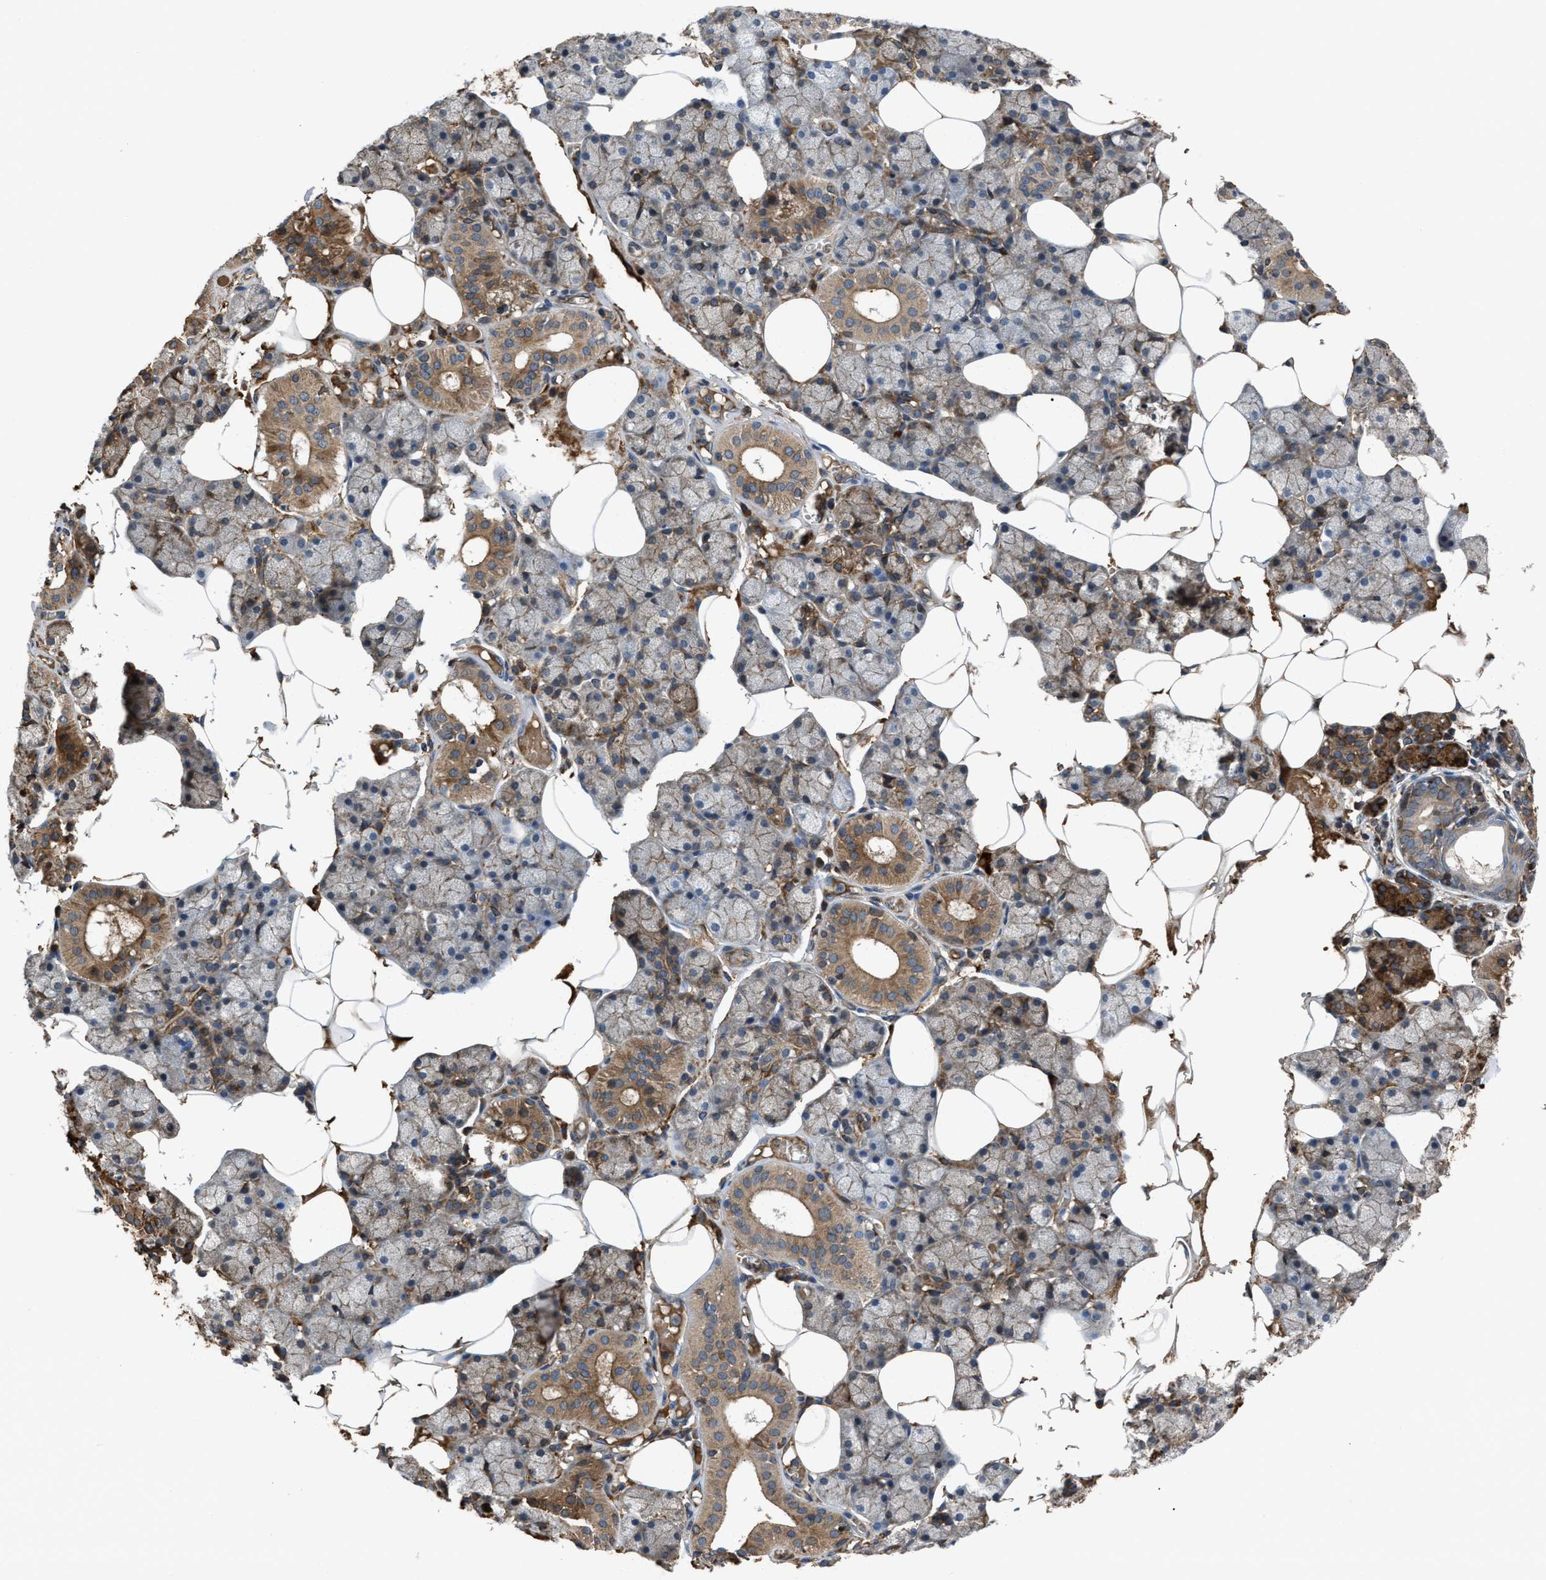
{"staining": {"intensity": "moderate", "quantity": "25%-75%", "location": "cytoplasmic/membranous"}, "tissue": "salivary gland", "cell_type": "Glandular cells", "image_type": "normal", "snomed": [{"axis": "morphology", "description": "Normal tissue, NOS"}, {"axis": "topography", "description": "Salivary gland"}], "caption": "A medium amount of moderate cytoplasmic/membranous staining is present in about 25%-75% of glandular cells in normal salivary gland.", "gene": "SELENOM", "patient": {"sex": "male", "age": 62}}